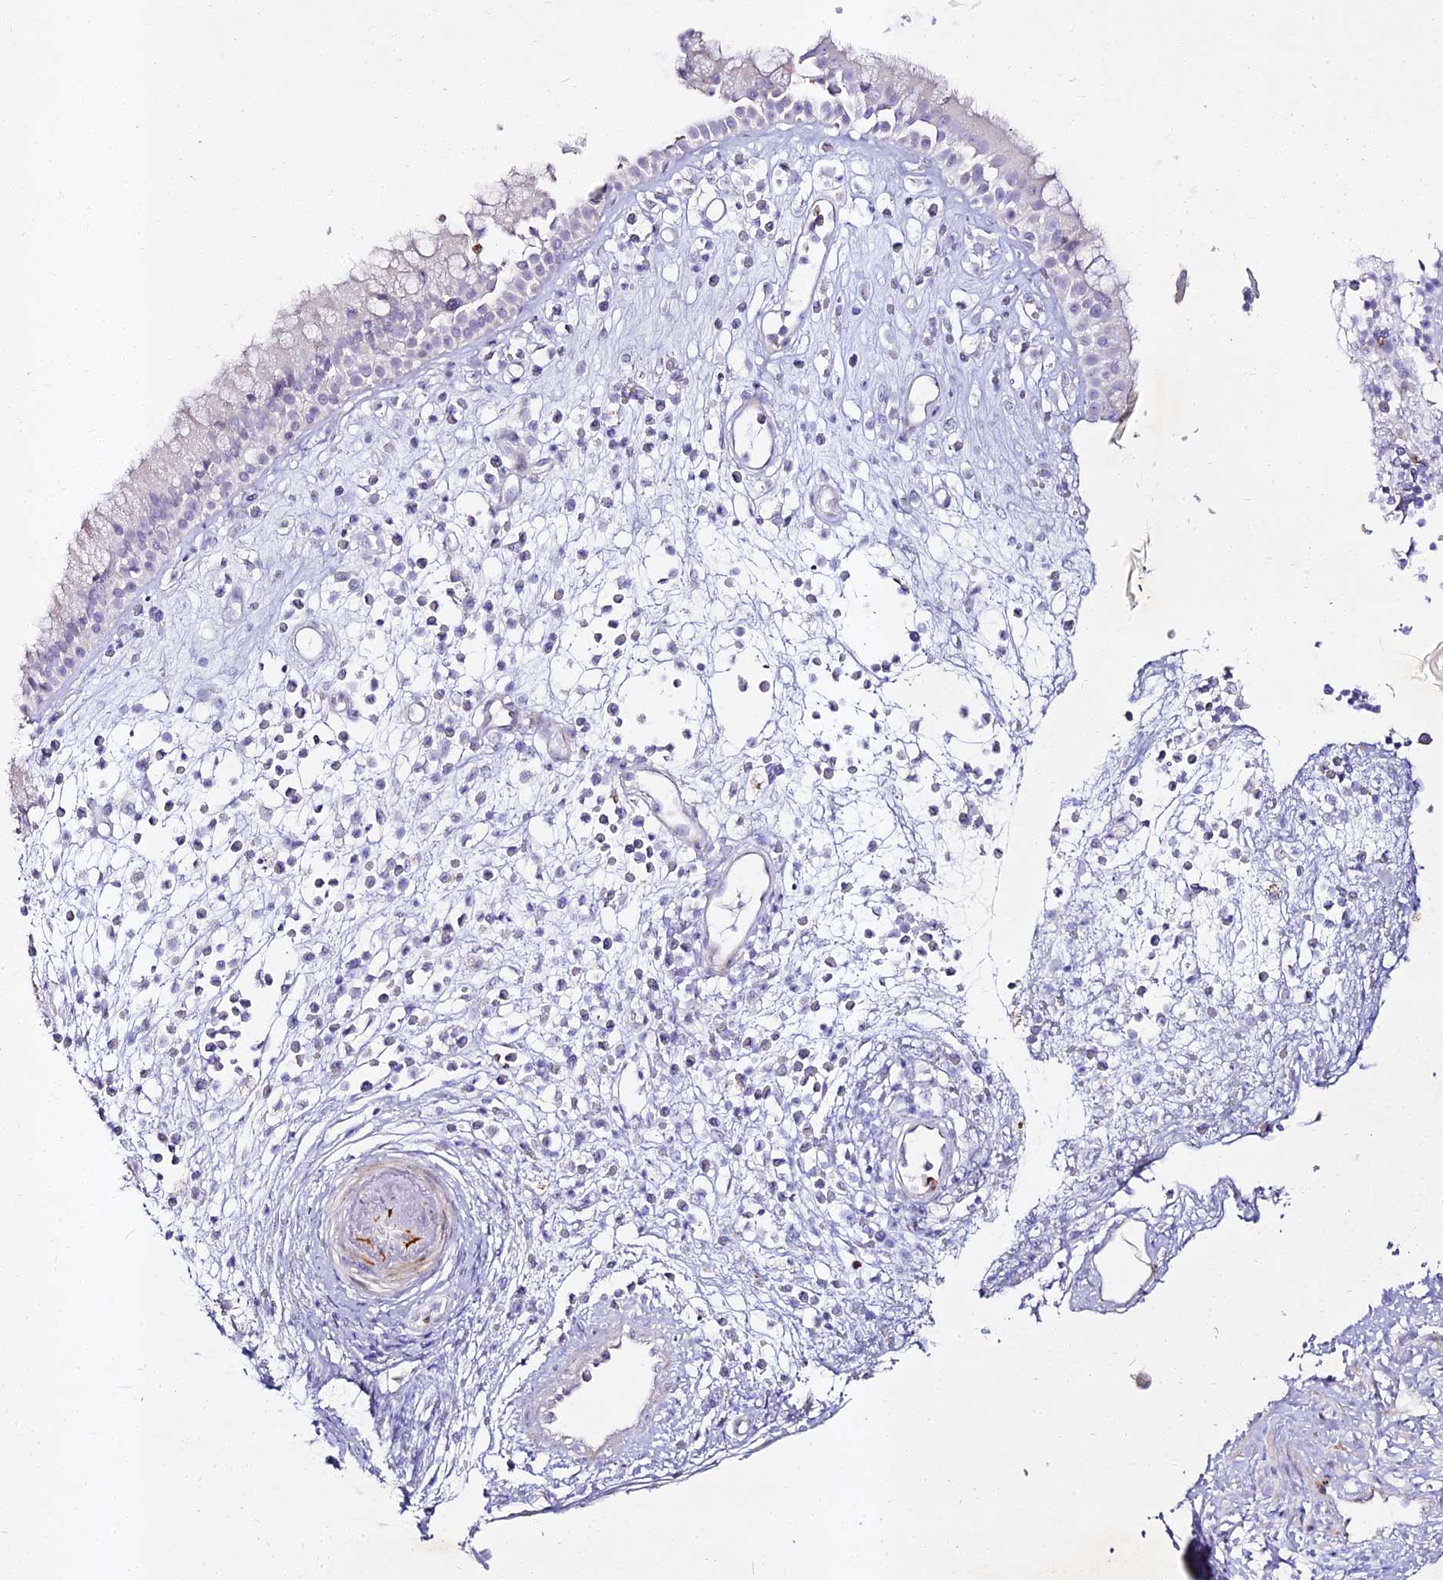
{"staining": {"intensity": "negative", "quantity": "none", "location": "none"}, "tissue": "nasopharynx", "cell_type": "Respiratory epithelial cells", "image_type": "normal", "snomed": [{"axis": "morphology", "description": "Normal tissue, NOS"}, {"axis": "morphology", "description": "Inflammation, NOS"}, {"axis": "topography", "description": "Nasopharynx"}], "caption": "This is an immunohistochemistry histopathology image of normal human nasopharynx. There is no positivity in respiratory epithelial cells.", "gene": "ALPG", "patient": {"sex": "male", "age": 29}}